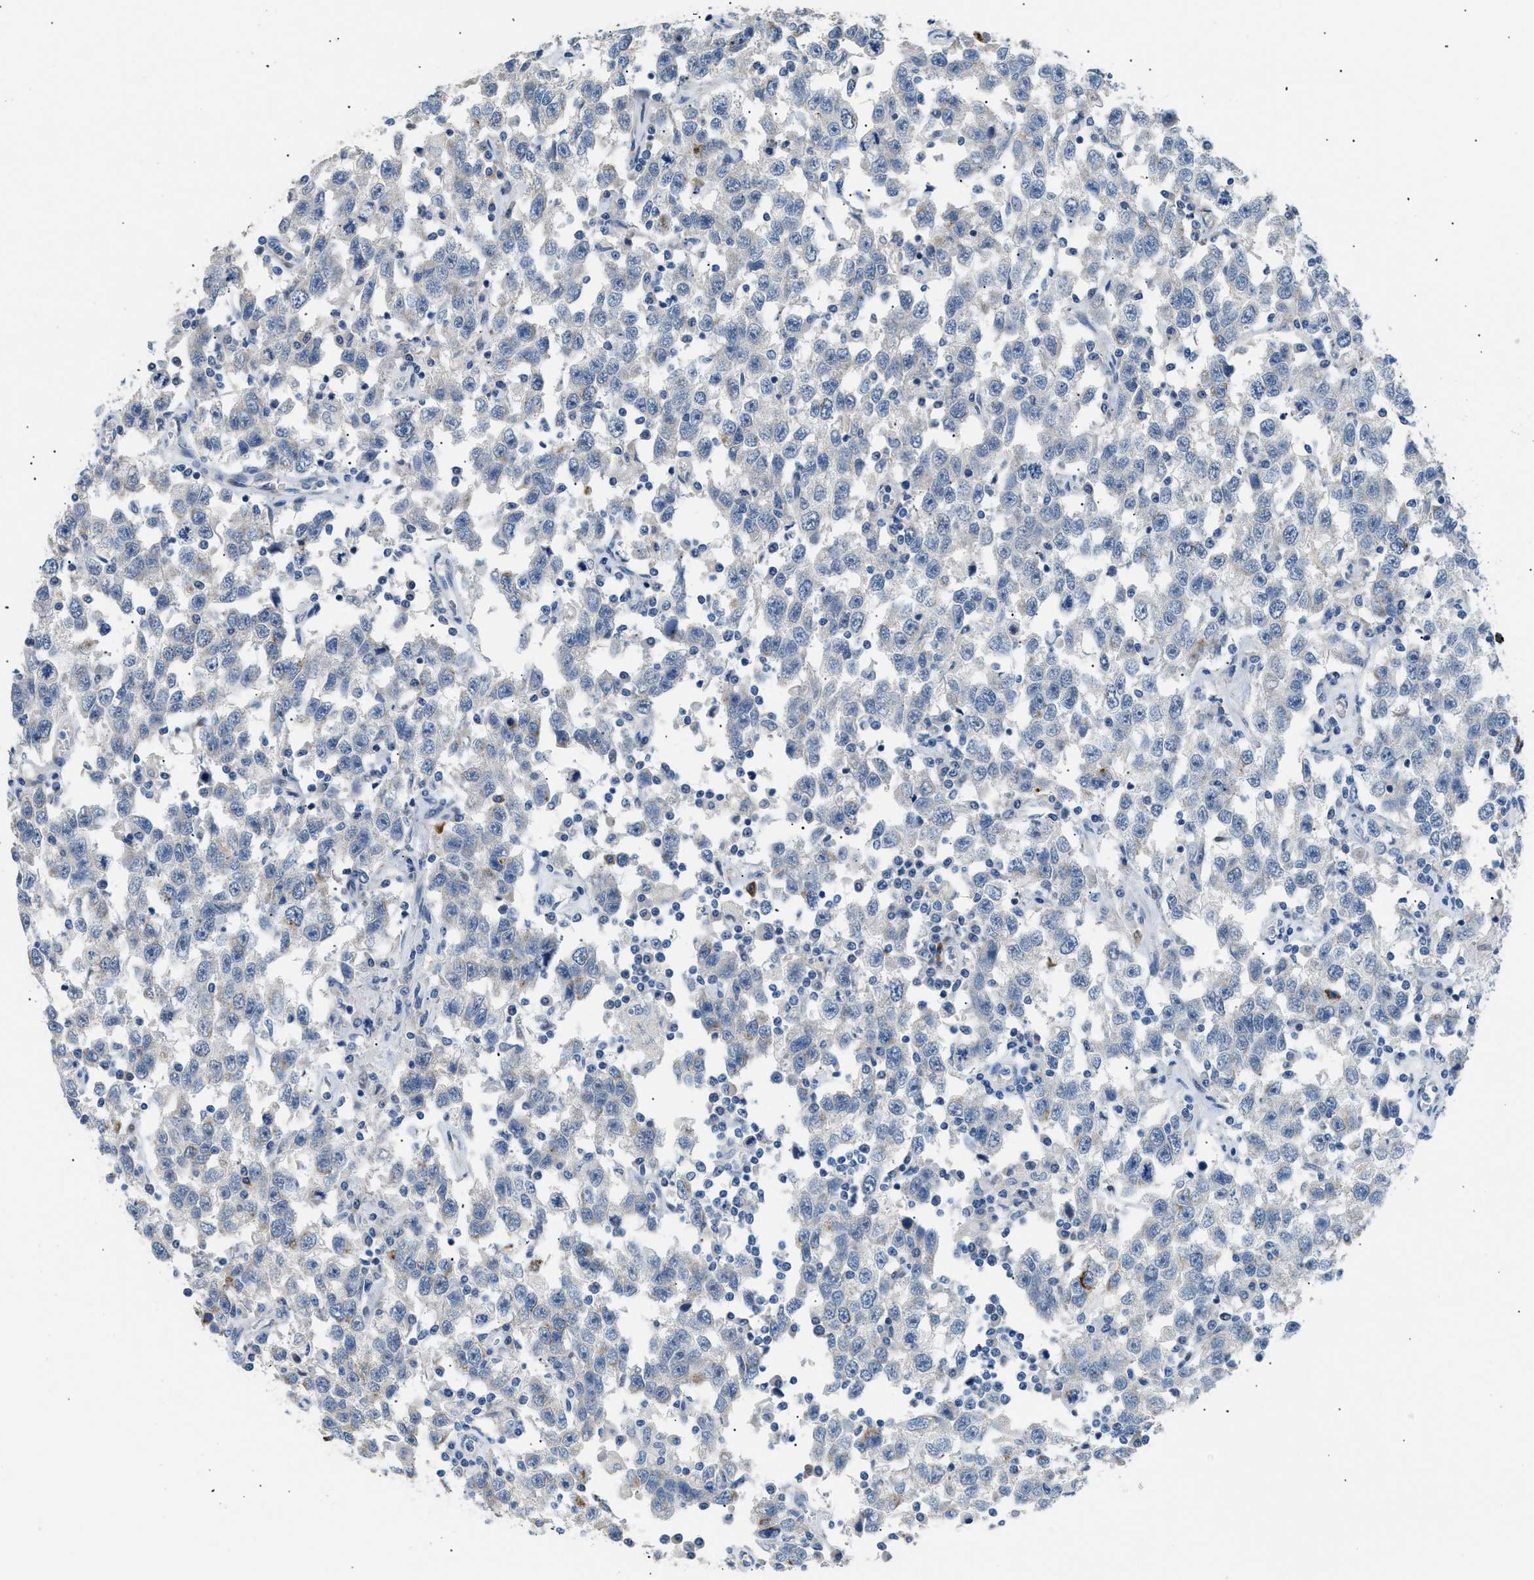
{"staining": {"intensity": "negative", "quantity": "none", "location": "none"}, "tissue": "testis cancer", "cell_type": "Tumor cells", "image_type": "cancer", "snomed": [{"axis": "morphology", "description": "Seminoma, NOS"}, {"axis": "topography", "description": "Testis"}], "caption": "Immunohistochemistry histopathology image of neoplastic tissue: human testis cancer stained with DAB (3,3'-diaminobenzidine) displays no significant protein positivity in tumor cells.", "gene": "ICA1", "patient": {"sex": "male", "age": 41}}